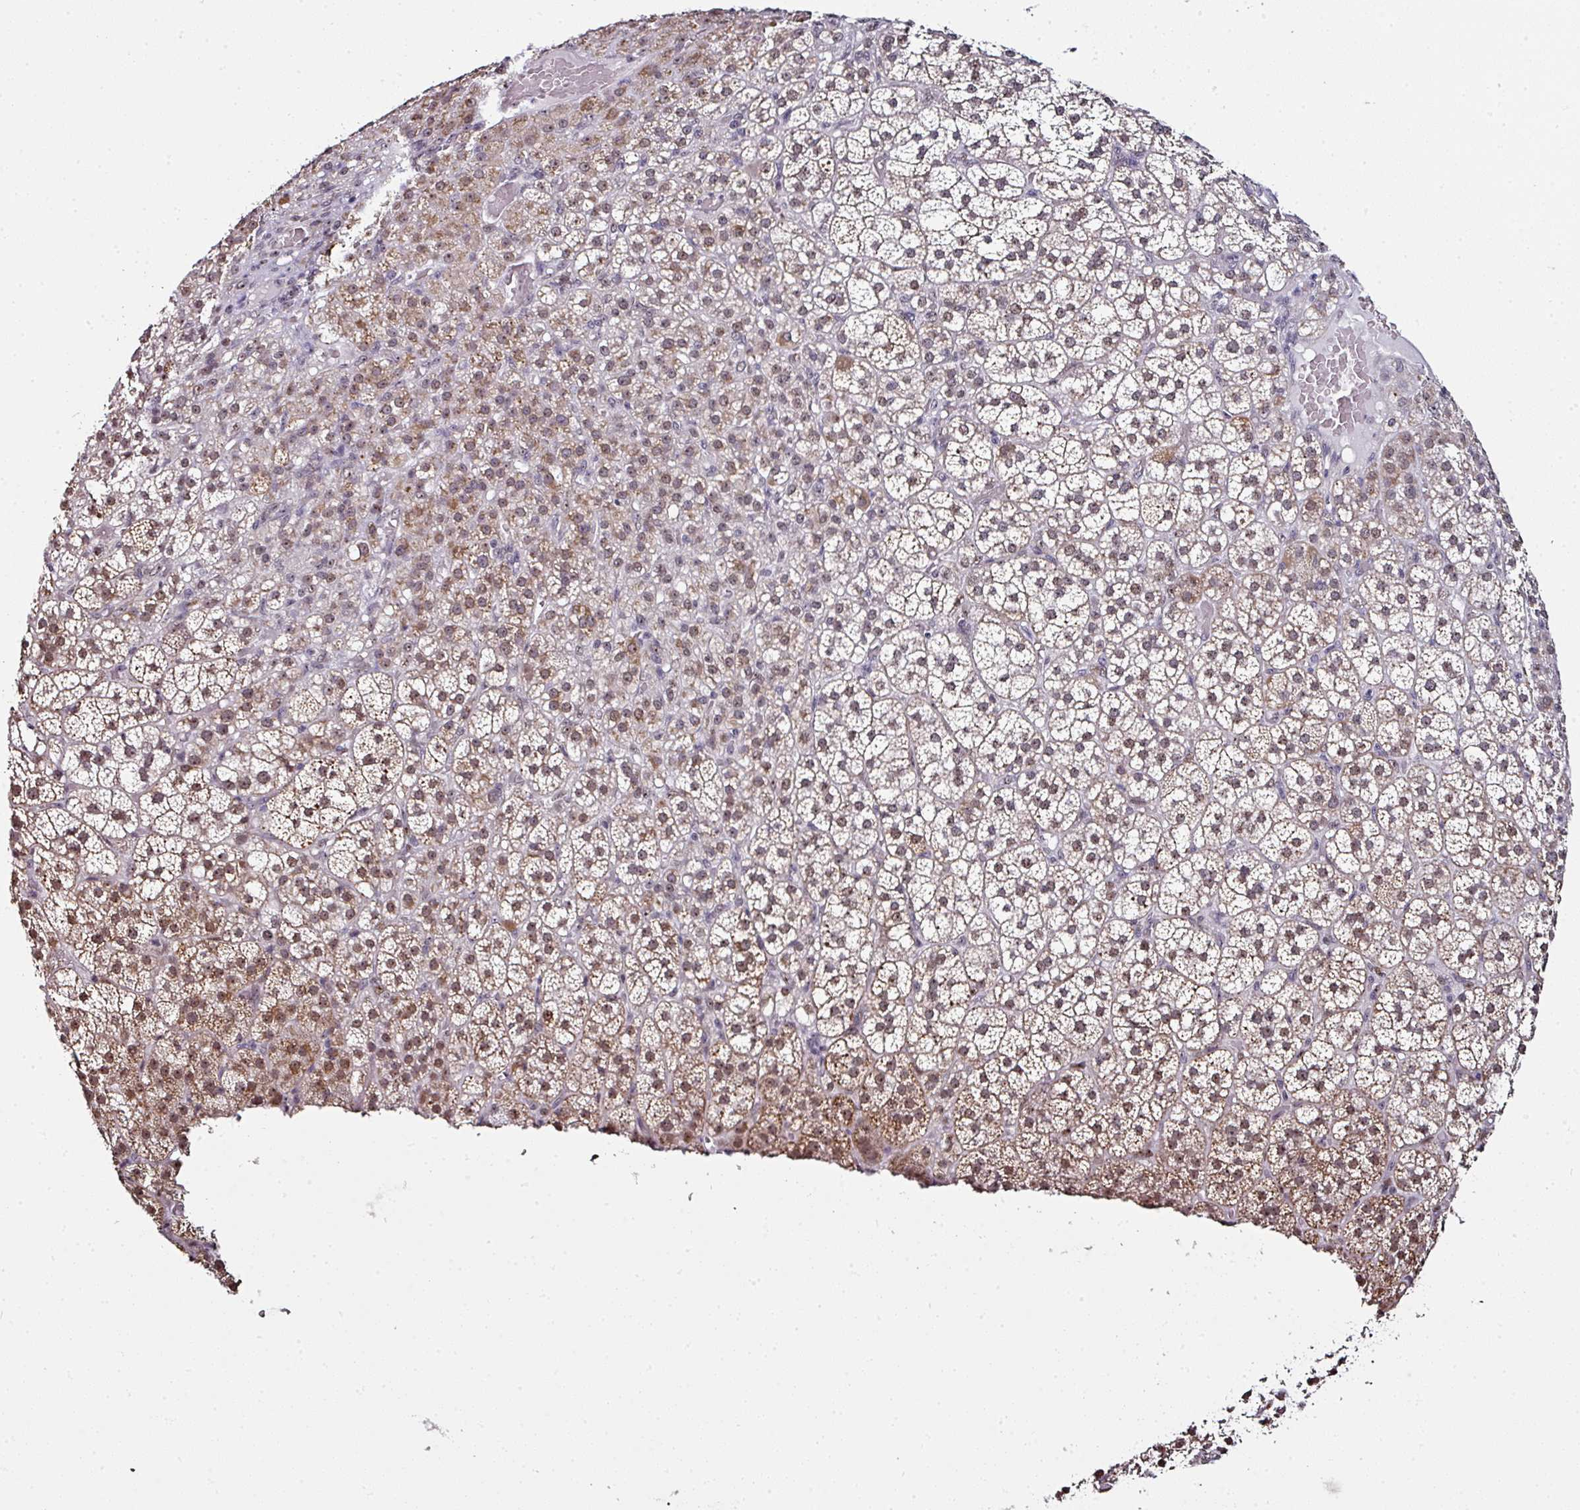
{"staining": {"intensity": "moderate", "quantity": ">75%", "location": "cytoplasmic/membranous,nuclear"}, "tissue": "adrenal gland", "cell_type": "Glandular cells", "image_type": "normal", "snomed": [{"axis": "morphology", "description": "Normal tissue, NOS"}, {"axis": "topography", "description": "Adrenal gland"}], "caption": "An IHC photomicrograph of benign tissue is shown. Protein staining in brown highlights moderate cytoplasmic/membranous,nuclear positivity in adrenal gland within glandular cells. (DAB IHC with brightfield microscopy, high magnification).", "gene": "NACC2", "patient": {"sex": "female", "age": 60}}